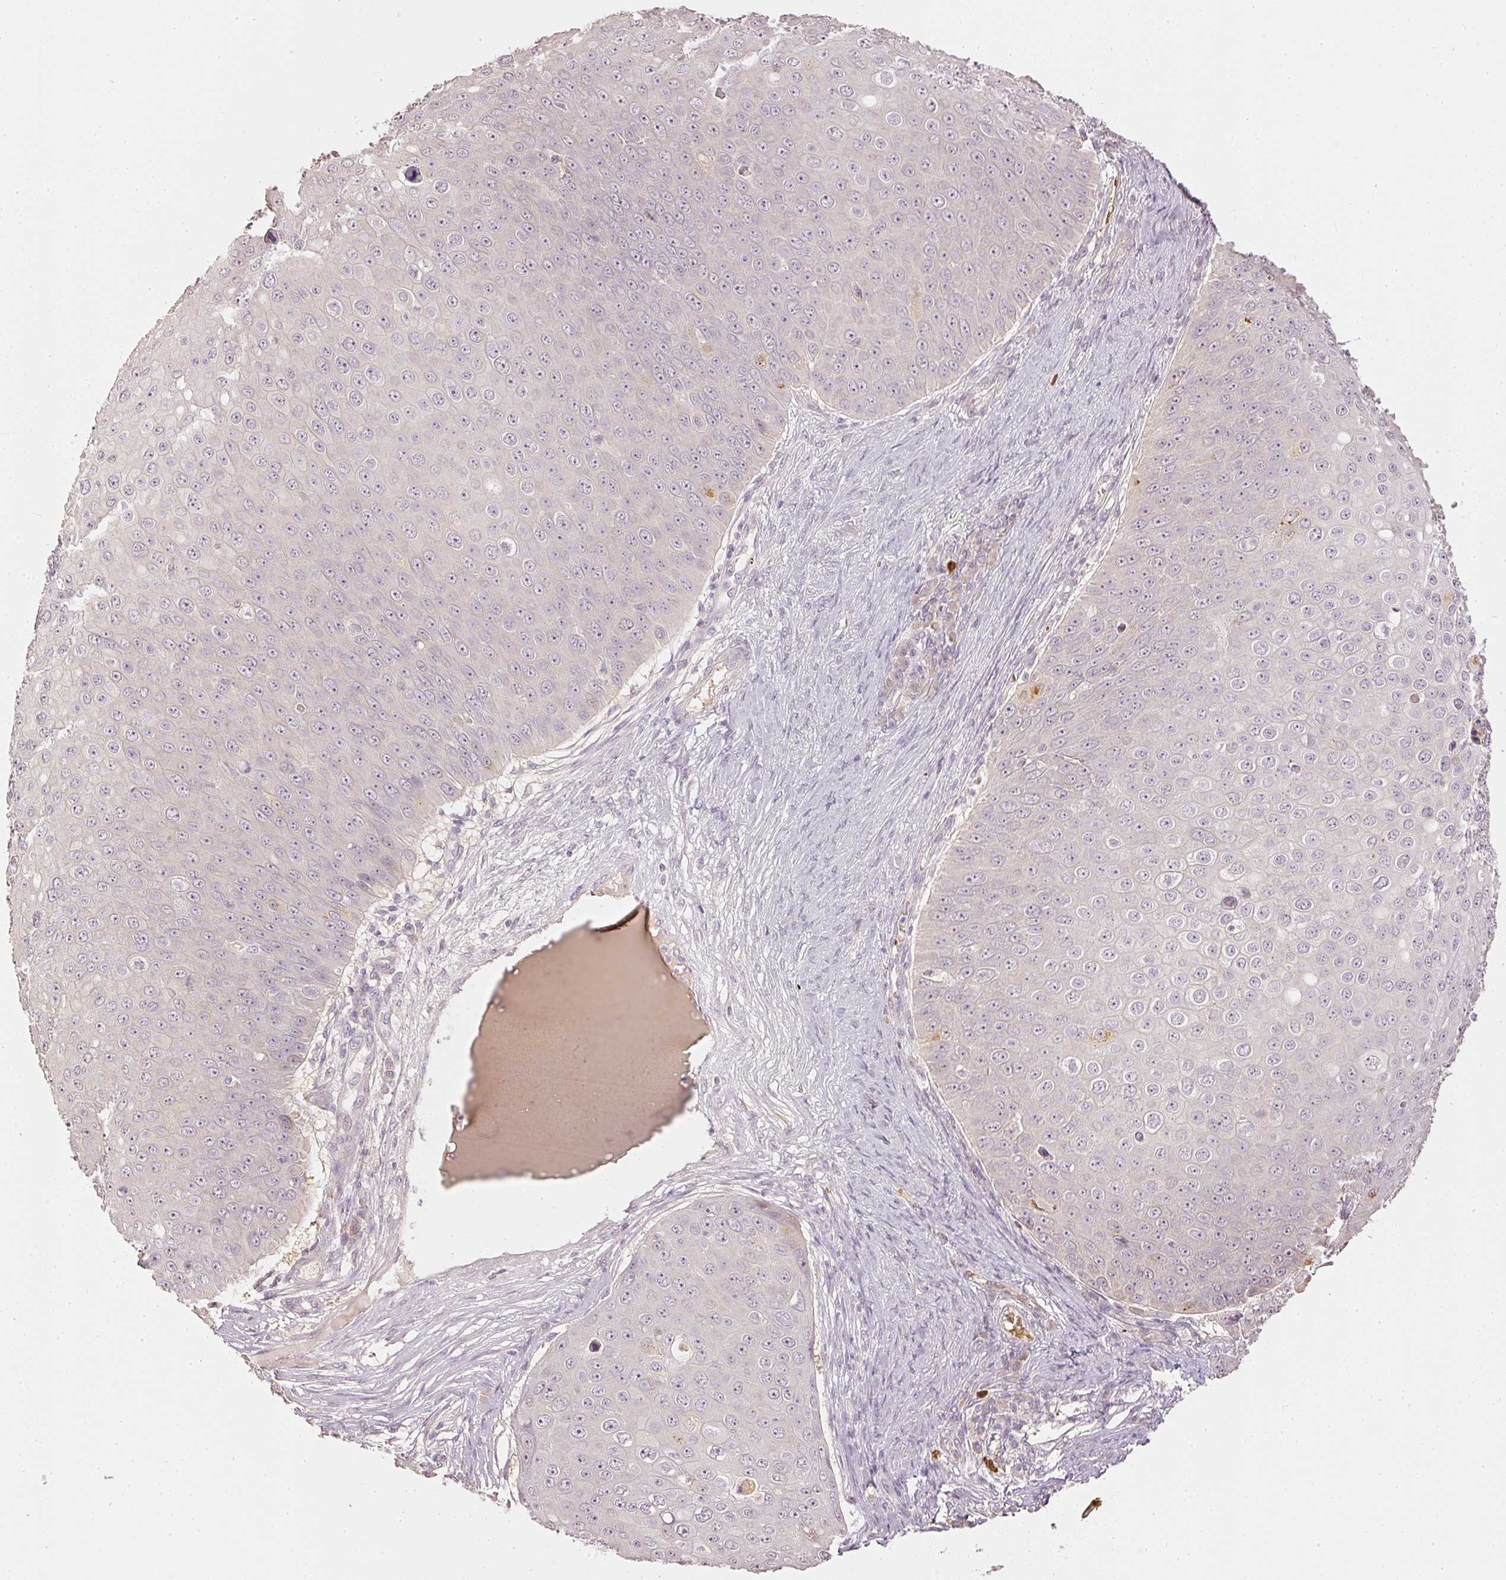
{"staining": {"intensity": "weak", "quantity": "<25%", "location": "nuclear"}, "tissue": "skin cancer", "cell_type": "Tumor cells", "image_type": "cancer", "snomed": [{"axis": "morphology", "description": "Squamous cell carcinoma, NOS"}, {"axis": "topography", "description": "Skin"}], "caption": "Immunohistochemistry of squamous cell carcinoma (skin) reveals no staining in tumor cells.", "gene": "GZMA", "patient": {"sex": "male", "age": 71}}